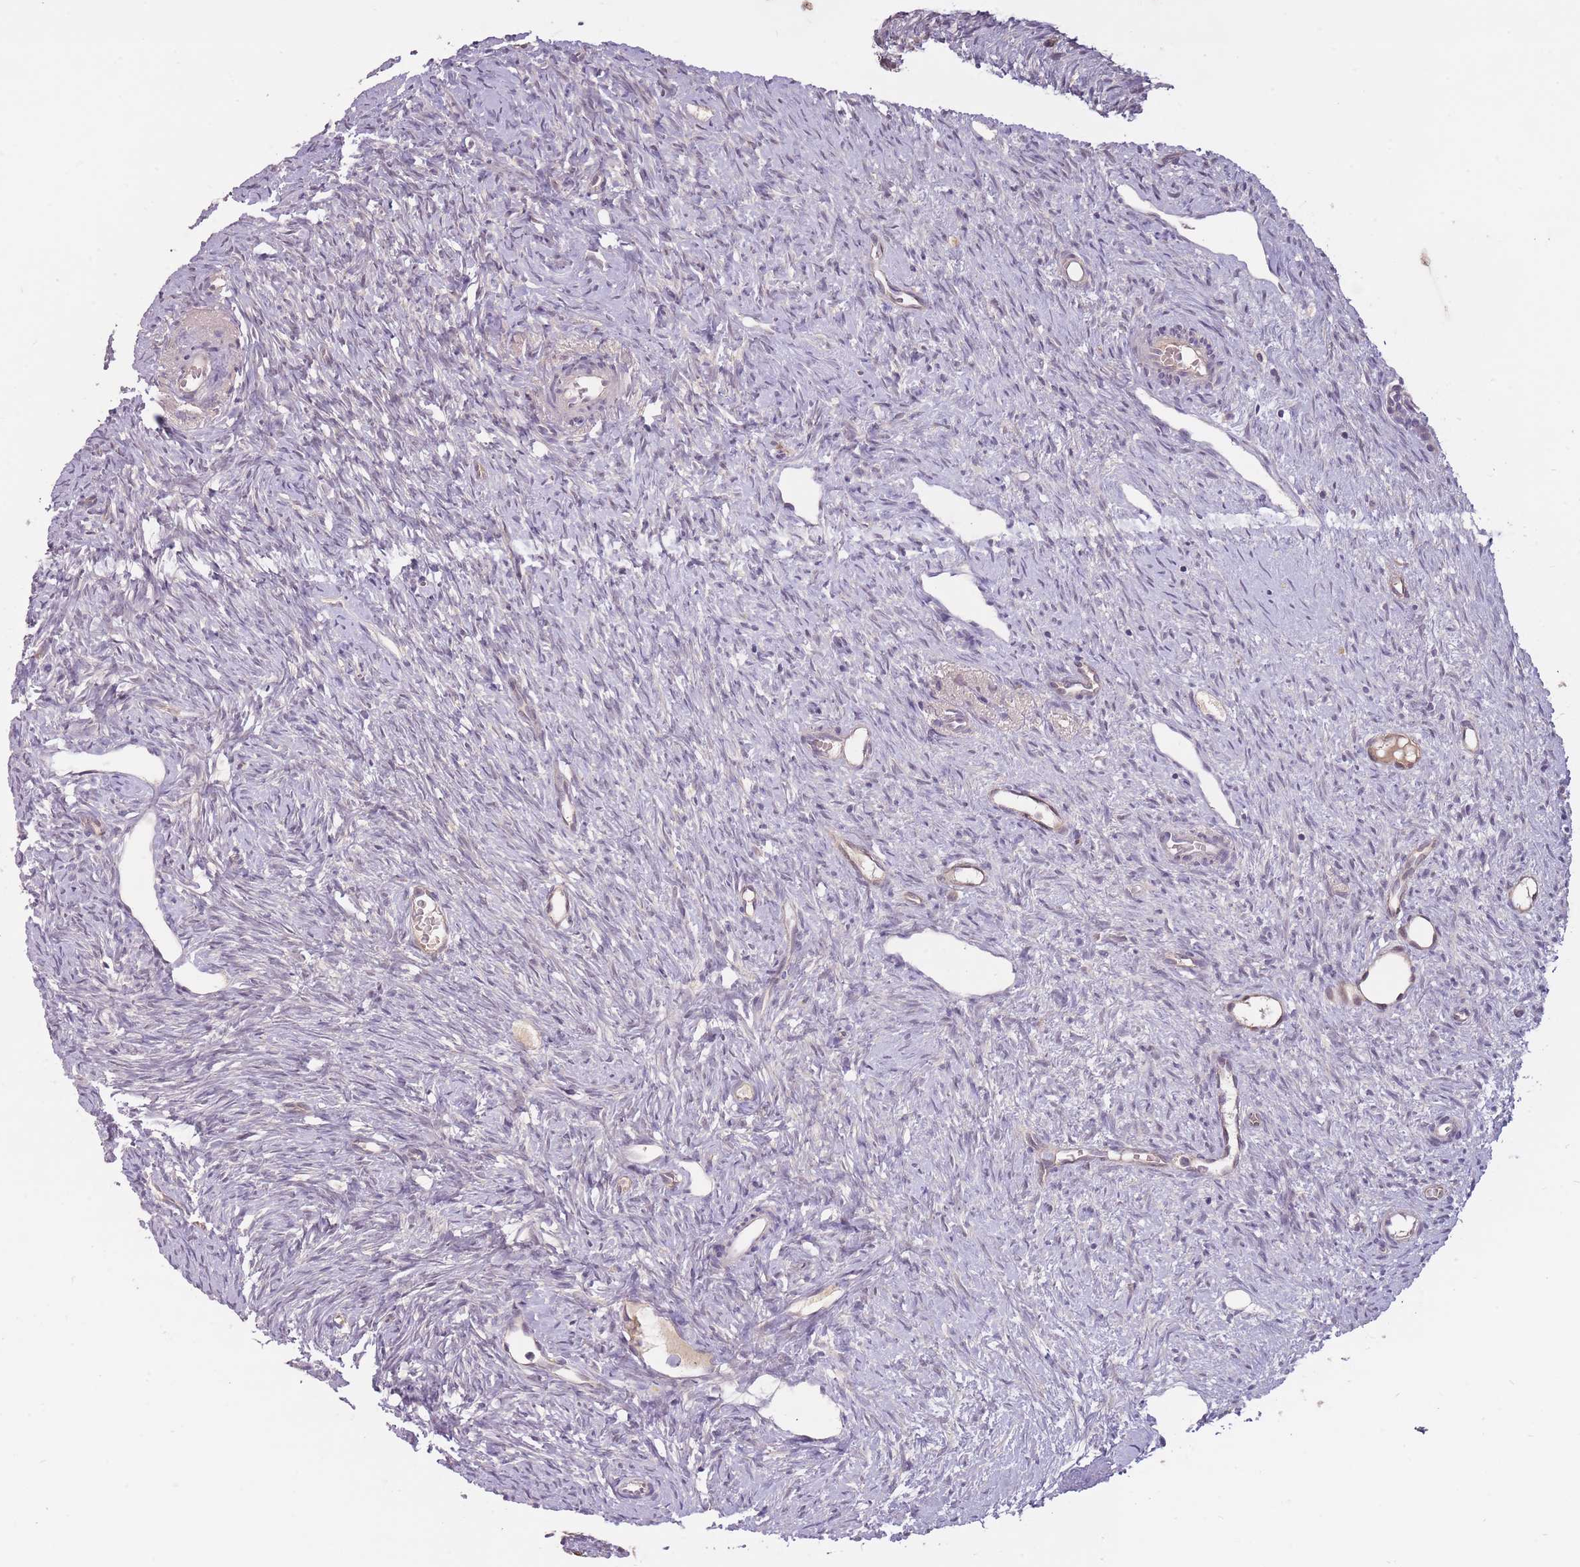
{"staining": {"intensity": "negative", "quantity": "none", "location": "none"}, "tissue": "ovary", "cell_type": "Ovarian stroma cells", "image_type": "normal", "snomed": [{"axis": "morphology", "description": "Normal tissue, NOS"}, {"axis": "topography", "description": "Ovary"}], "caption": "IHC micrograph of benign human ovary stained for a protein (brown), which shows no staining in ovarian stroma cells.", "gene": "LRATD2", "patient": {"sex": "female", "age": 51}}